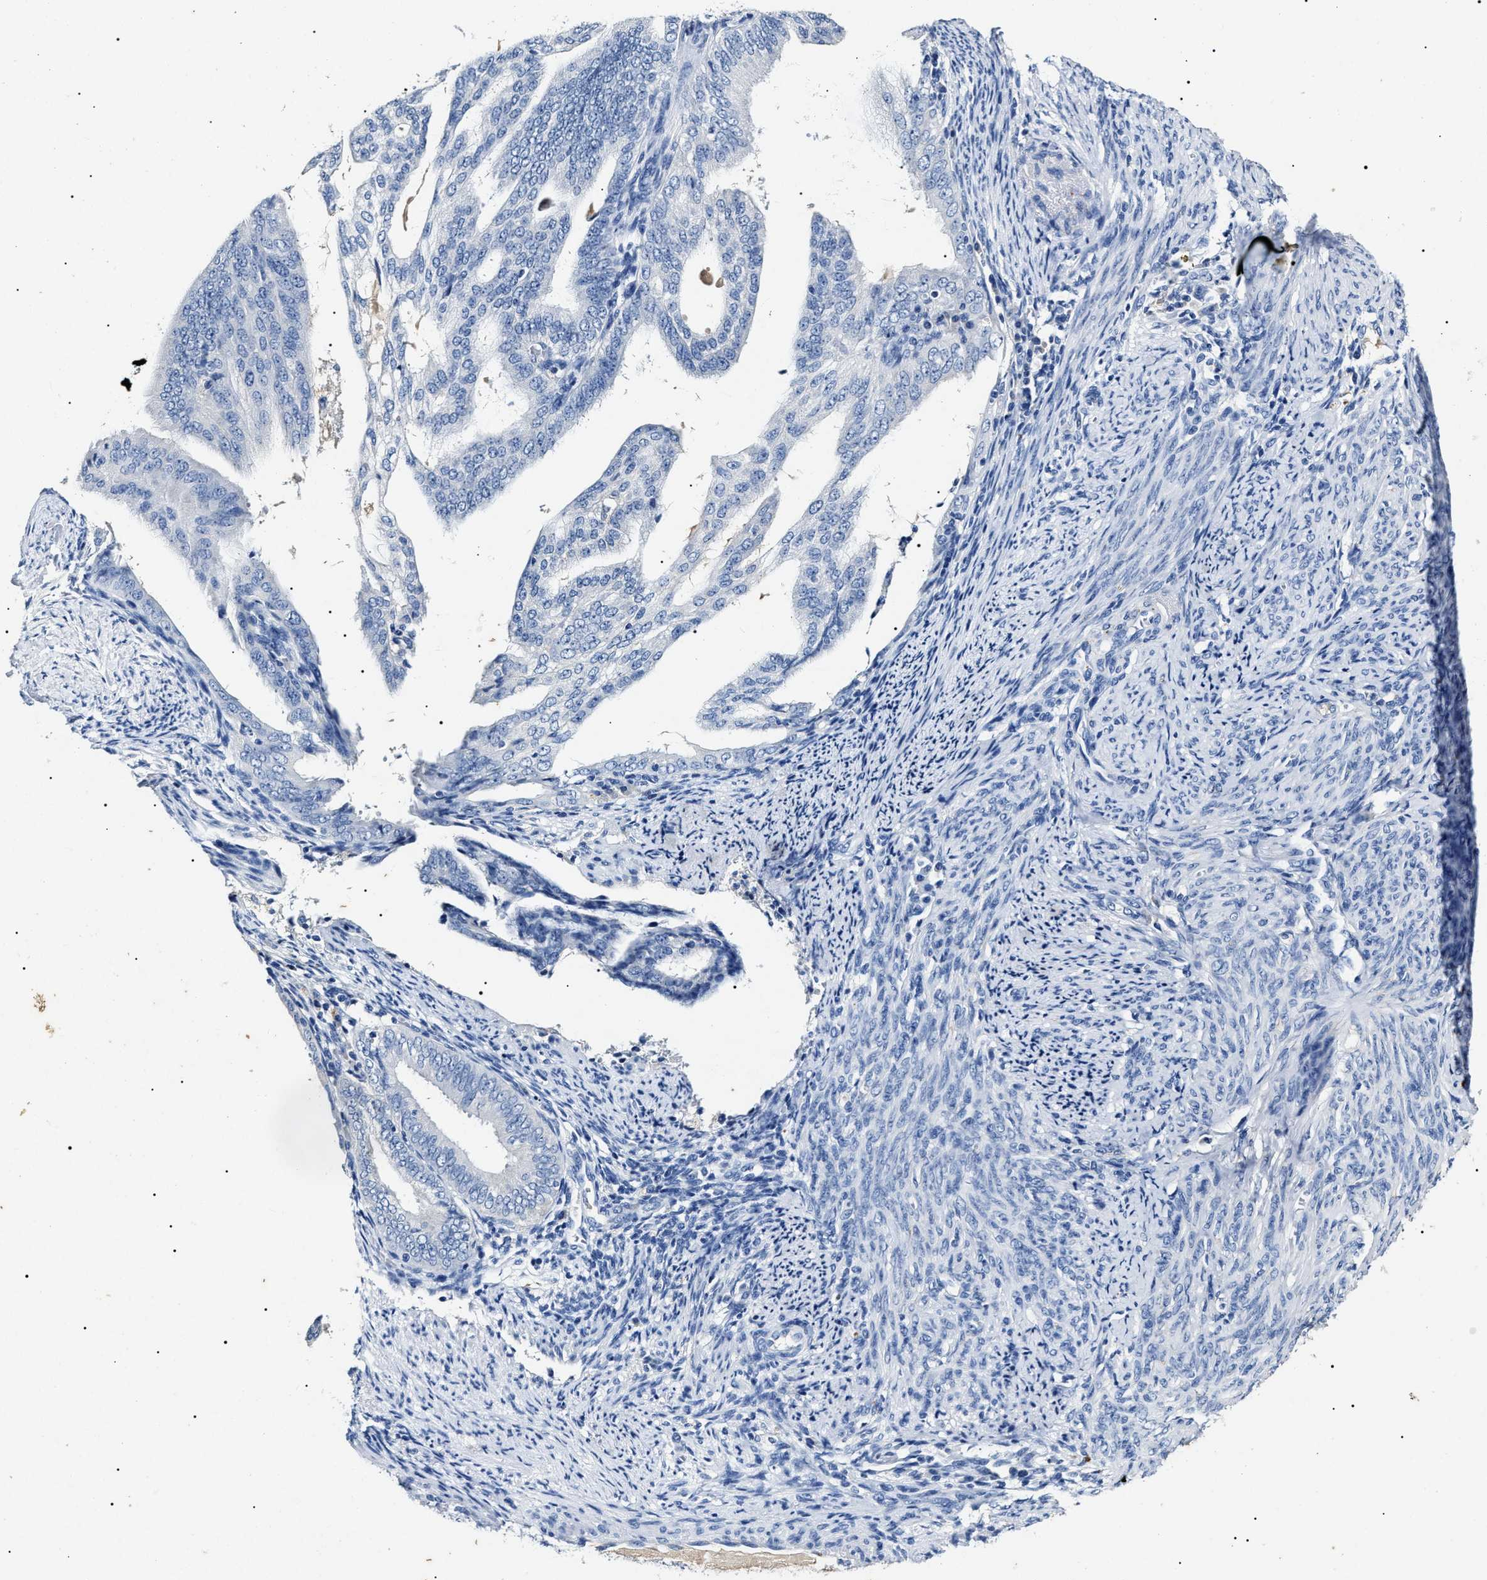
{"staining": {"intensity": "negative", "quantity": "none", "location": "none"}, "tissue": "endometrial cancer", "cell_type": "Tumor cells", "image_type": "cancer", "snomed": [{"axis": "morphology", "description": "Adenocarcinoma, NOS"}, {"axis": "topography", "description": "Endometrium"}], "caption": "Protein analysis of adenocarcinoma (endometrial) shows no significant expression in tumor cells.", "gene": "LRRC8E", "patient": {"sex": "female", "age": 58}}